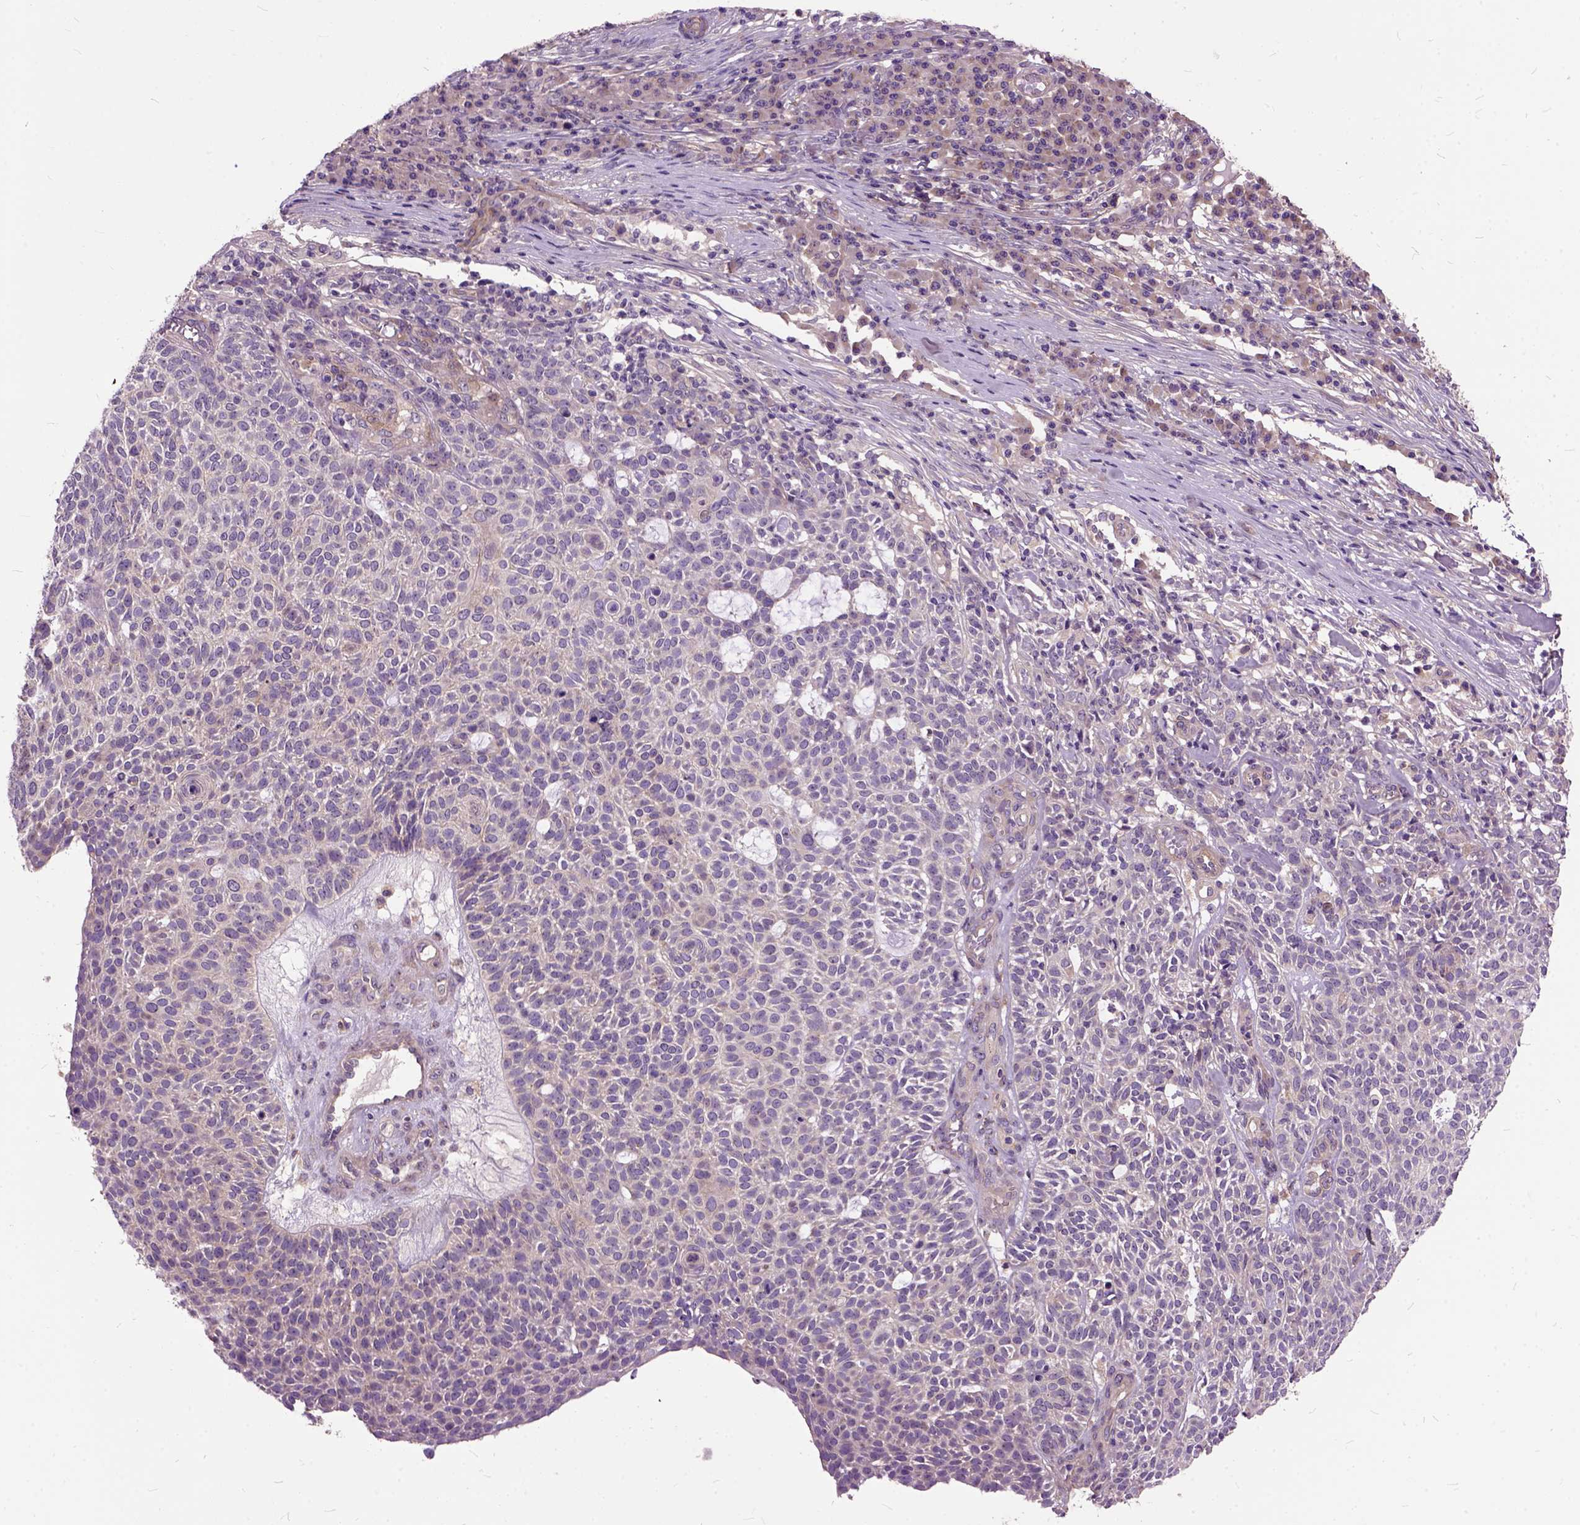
{"staining": {"intensity": "negative", "quantity": "none", "location": "none"}, "tissue": "skin cancer", "cell_type": "Tumor cells", "image_type": "cancer", "snomed": [{"axis": "morphology", "description": "Squamous cell carcinoma, NOS"}, {"axis": "topography", "description": "Skin"}], "caption": "DAB immunohistochemical staining of human skin cancer (squamous cell carcinoma) shows no significant positivity in tumor cells.", "gene": "MAPT", "patient": {"sex": "female", "age": 90}}